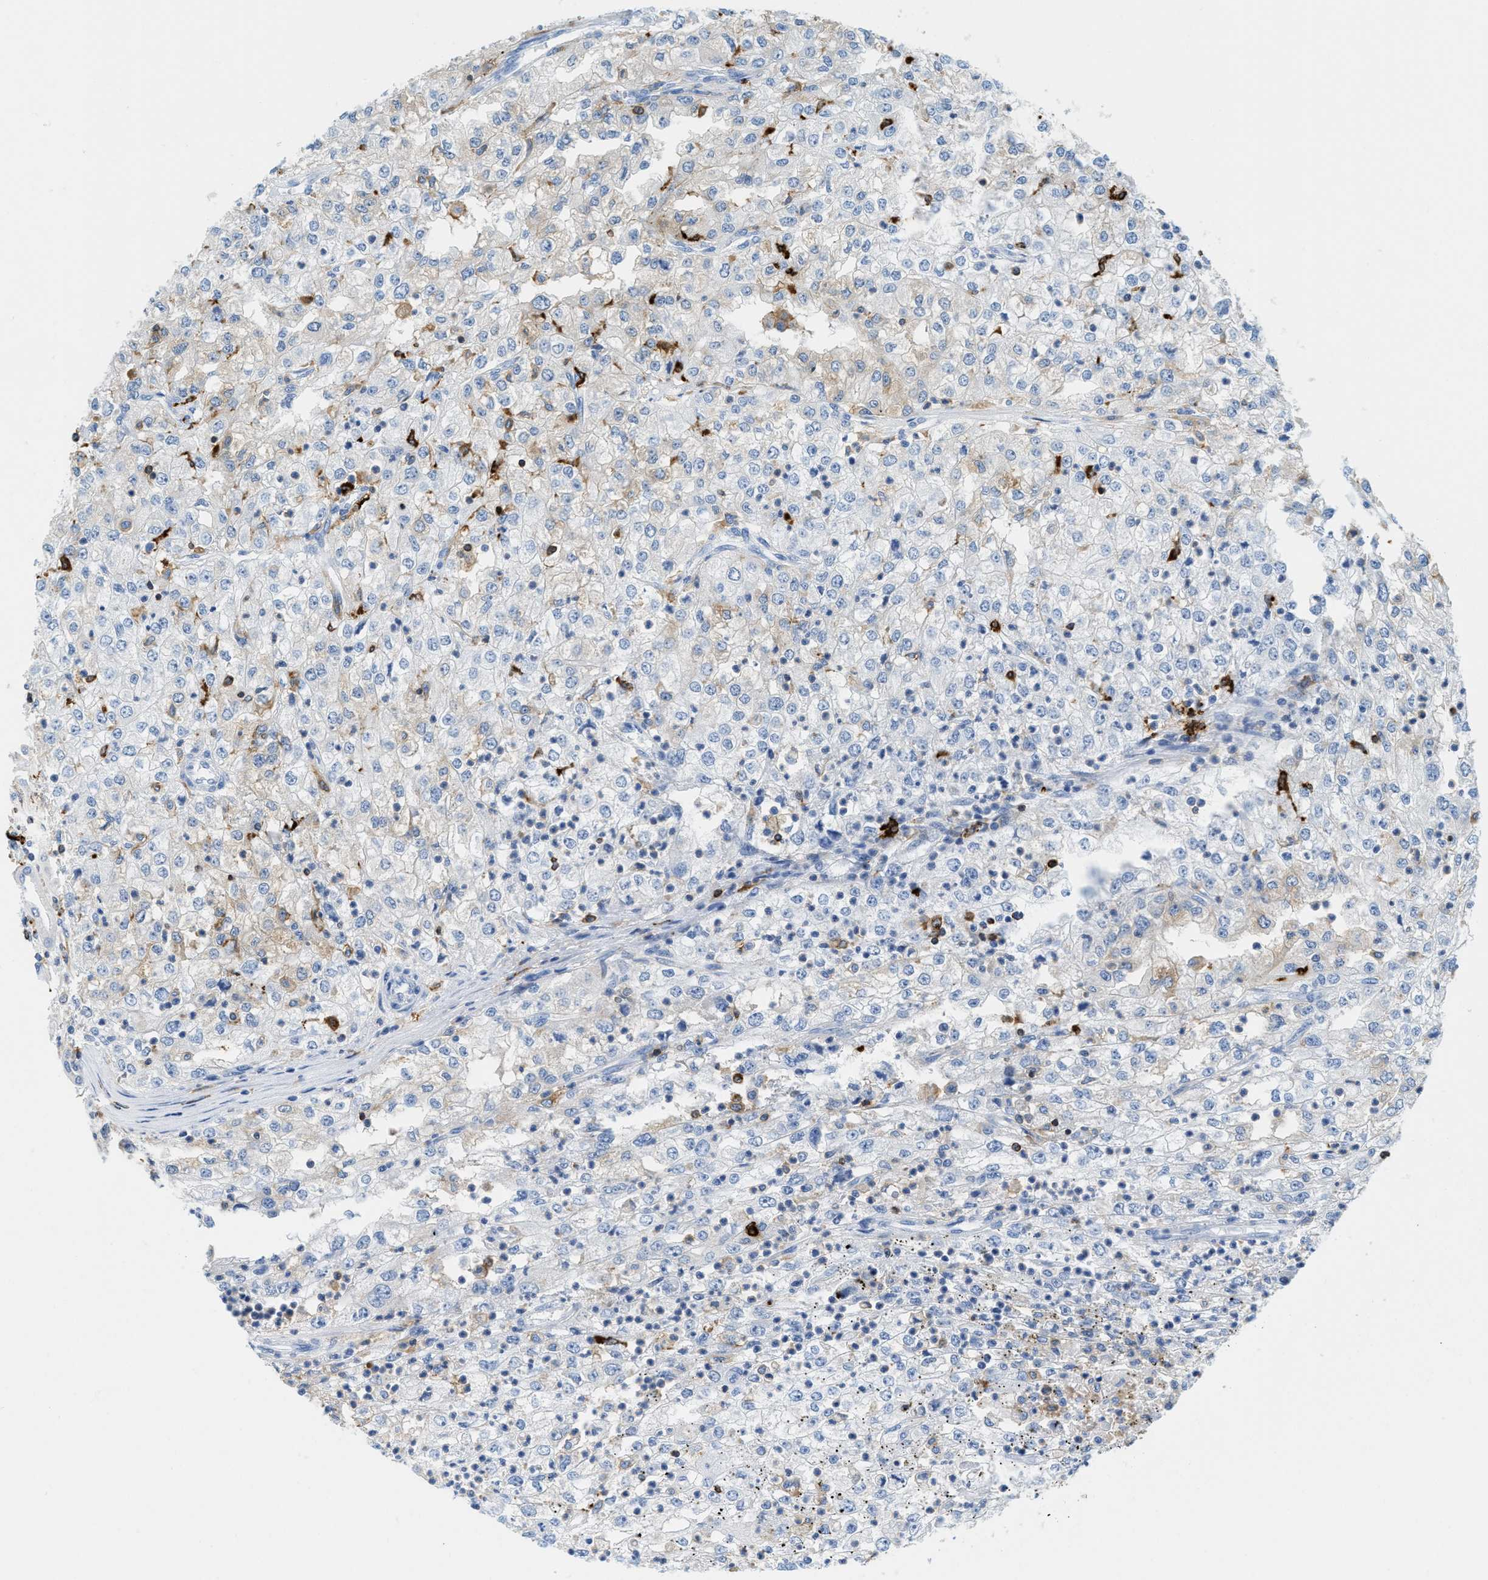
{"staining": {"intensity": "weak", "quantity": "<25%", "location": "cytoplasmic/membranous"}, "tissue": "renal cancer", "cell_type": "Tumor cells", "image_type": "cancer", "snomed": [{"axis": "morphology", "description": "Adenocarcinoma, NOS"}, {"axis": "topography", "description": "Kidney"}], "caption": "Human adenocarcinoma (renal) stained for a protein using immunohistochemistry reveals no expression in tumor cells.", "gene": "CD226", "patient": {"sex": "female", "age": 54}}